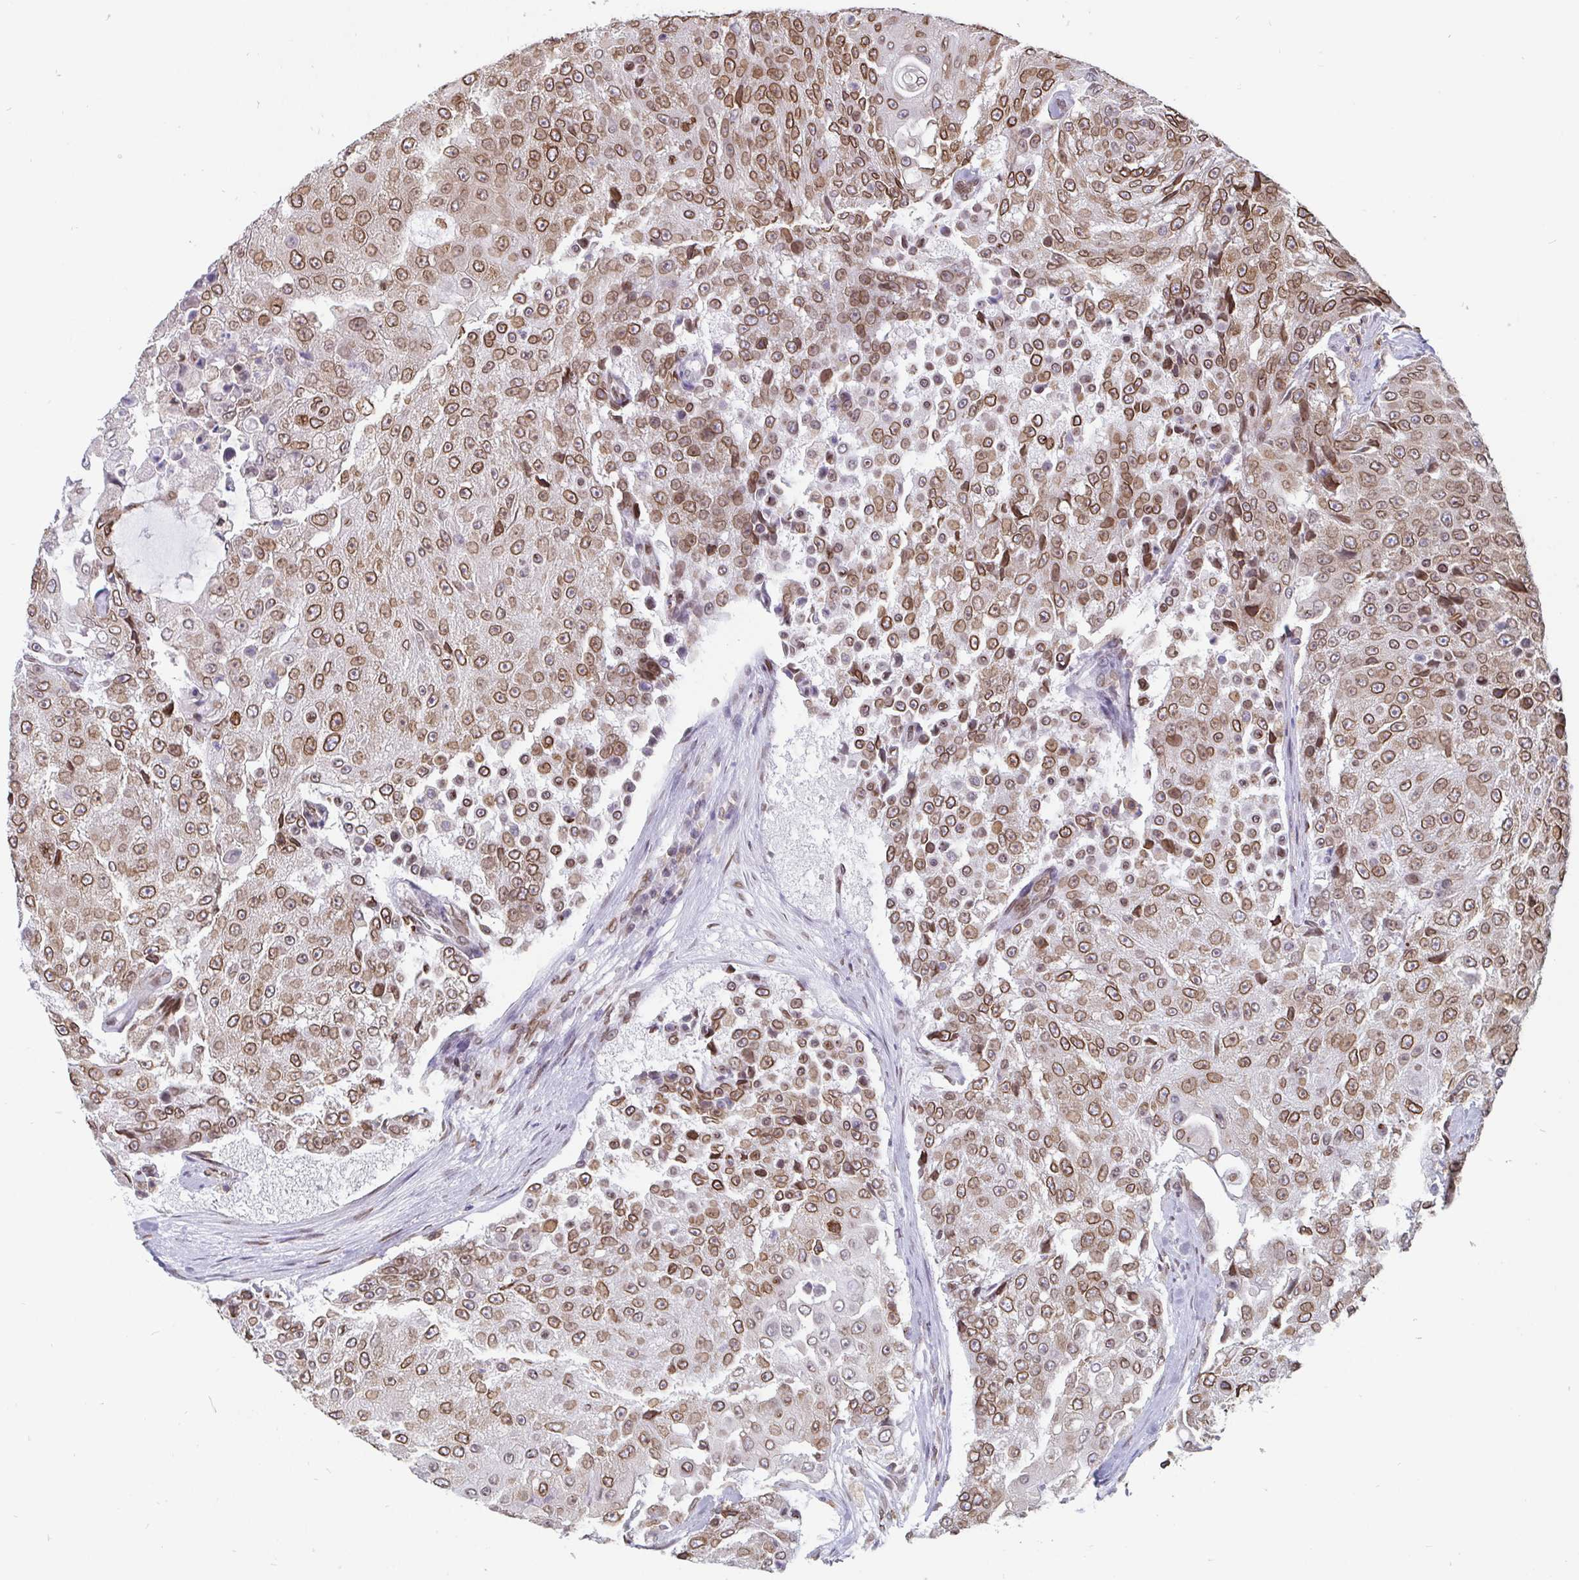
{"staining": {"intensity": "moderate", "quantity": ">75%", "location": "cytoplasmic/membranous,nuclear"}, "tissue": "urothelial cancer", "cell_type": "Tumor cells", "image_type": "cancer", "snomed": [{"axis": "morphology", "description": "Urothelial carcinoma, High grade"}, {"axis": "topography", "description": "Urinary bladder"}], "caption": "DAB immunohistochemical staining of urothelial carcinoma (high-grade) reveals moderate cytoplasmic/membranous and nuclear protein positivity in about >75% of tumor cells.", "gene": "EMD", "patient": {"sex": "female", "age": 63}}